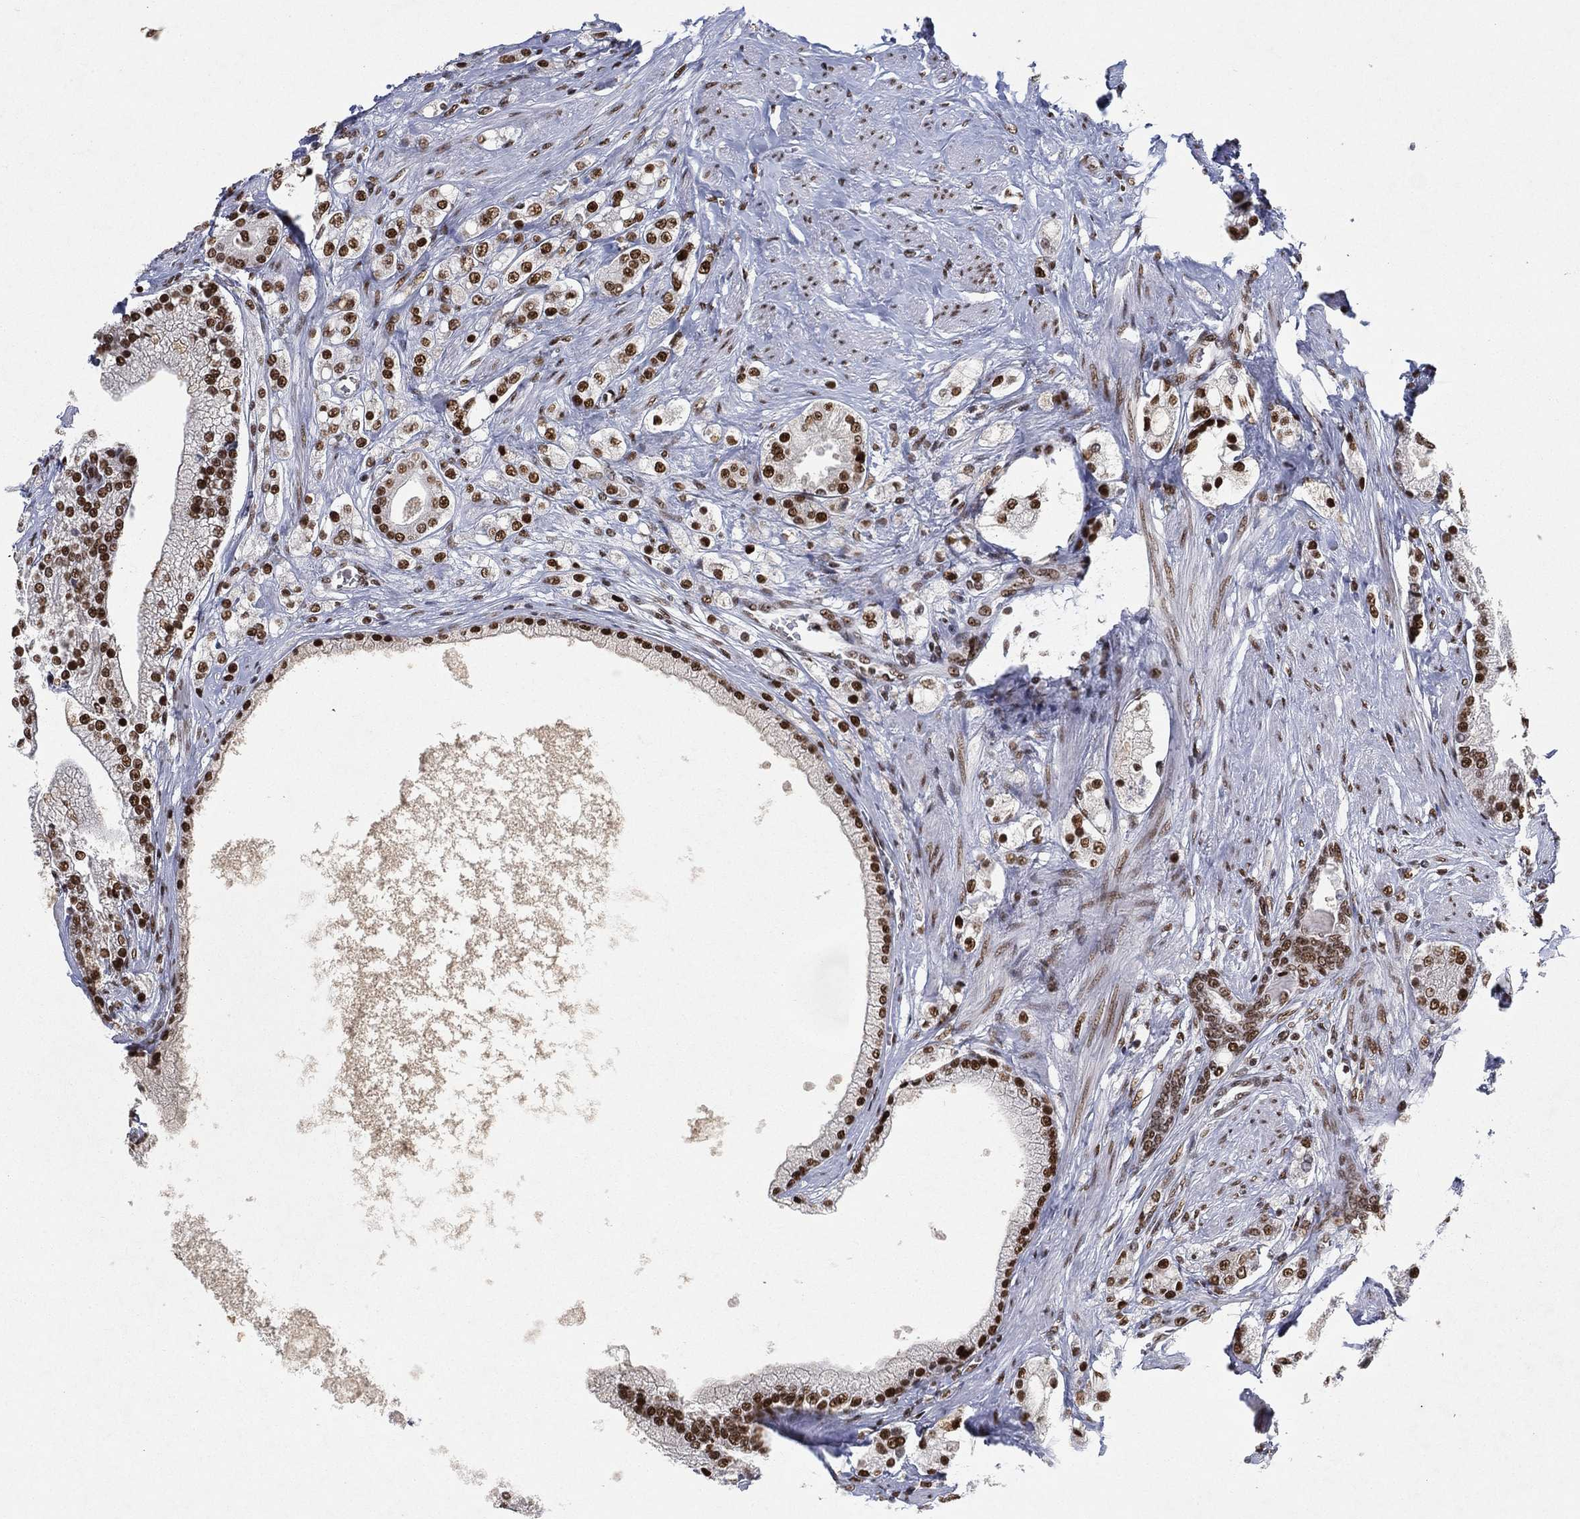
{"staining": {"intensity": "strong", "quantity": ">75%", "location": "nuclear"}, "tissue": "prostate cancer", "cell_type": "Tumor cells", "image_type": "cancer", "snomed": [{"axis": "morphology", "description": "Adenocarcinoma, NOS"}, {"axis": "topography", "description": "Prostate and seminal vesicle, NOS"}, {"axis": "topography", "description": "Prostate"}], "caption": "A brown stain labels strong nuclear expression of a protein in human prostate cancer (adenocarcinoma) tumor cells. The protein is stained brown, and the nuclei are stained in blue (DAB (3,3'-diaminobenzidine) IHC with brightfield microscopy, high magnification).", "gene": "DDX27", "patient": {"sex": "male", "age": 67}}